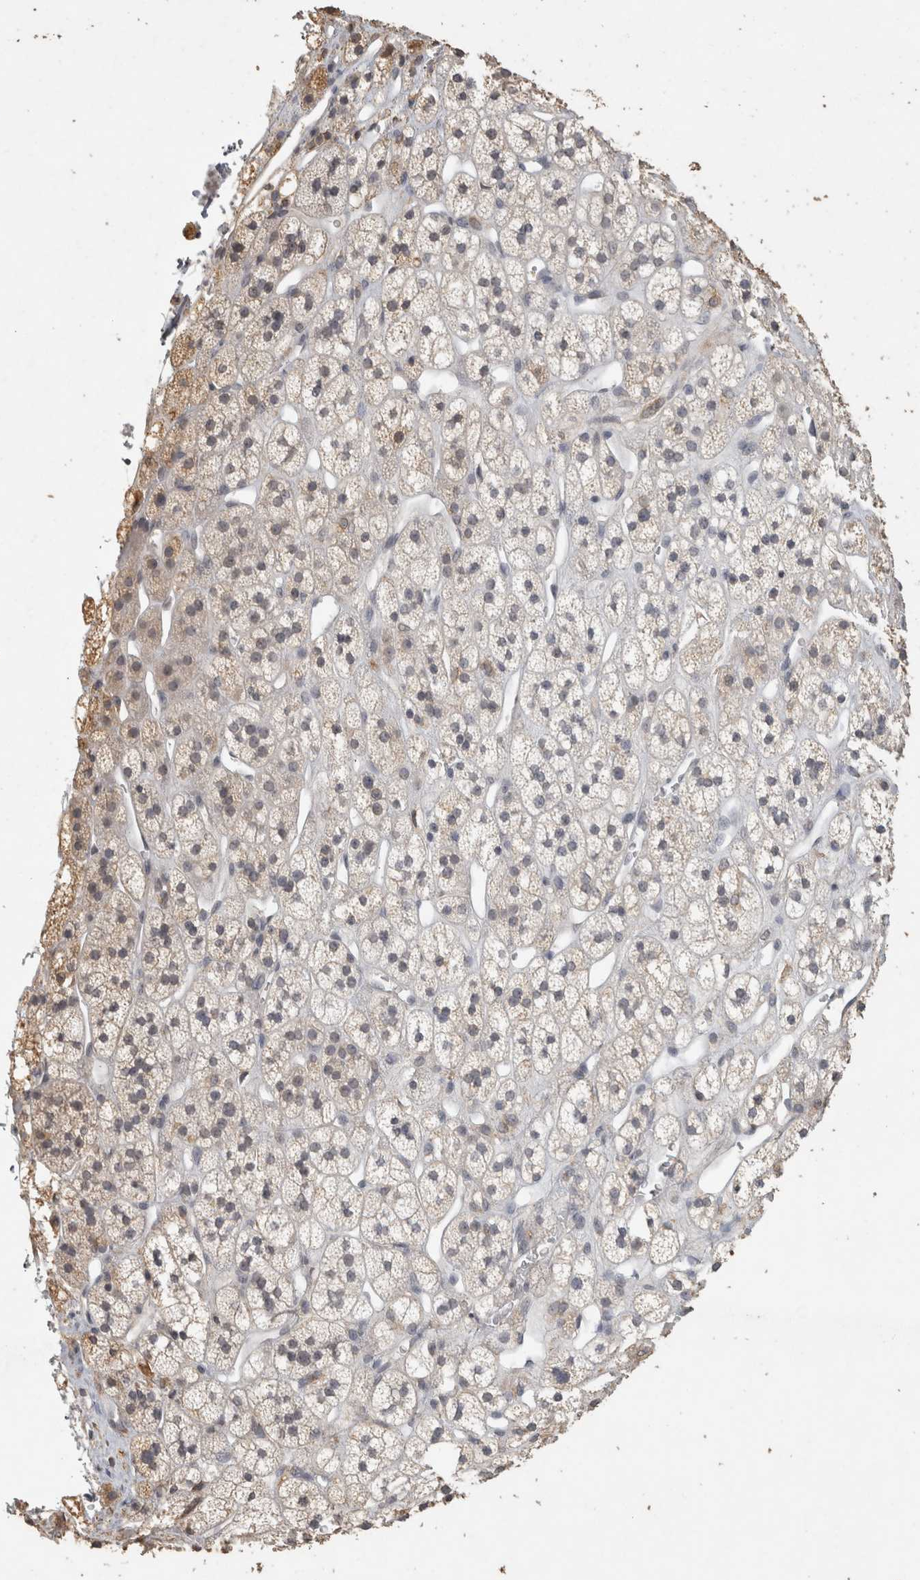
{"staining": {"intensity": "weak", "quantity": "<25%", "location": "cytoplasmic/membranous"}, "tissue": "adrenal gland", "cell_type": "Glandular cells", "image_type": "normal", "snomed": [{"axis": "morphology", "description": "Normal tissue, NOS"}, {"axis": "topography", "description": "Adrenal gland"}], "caption": "An immunohistochemistry image of benign adrenal gland is shown. There is no staining in glandular cells of adrenal gland.", "gene": "REPS2", "patient": {"sex": "male", "age": 56}}